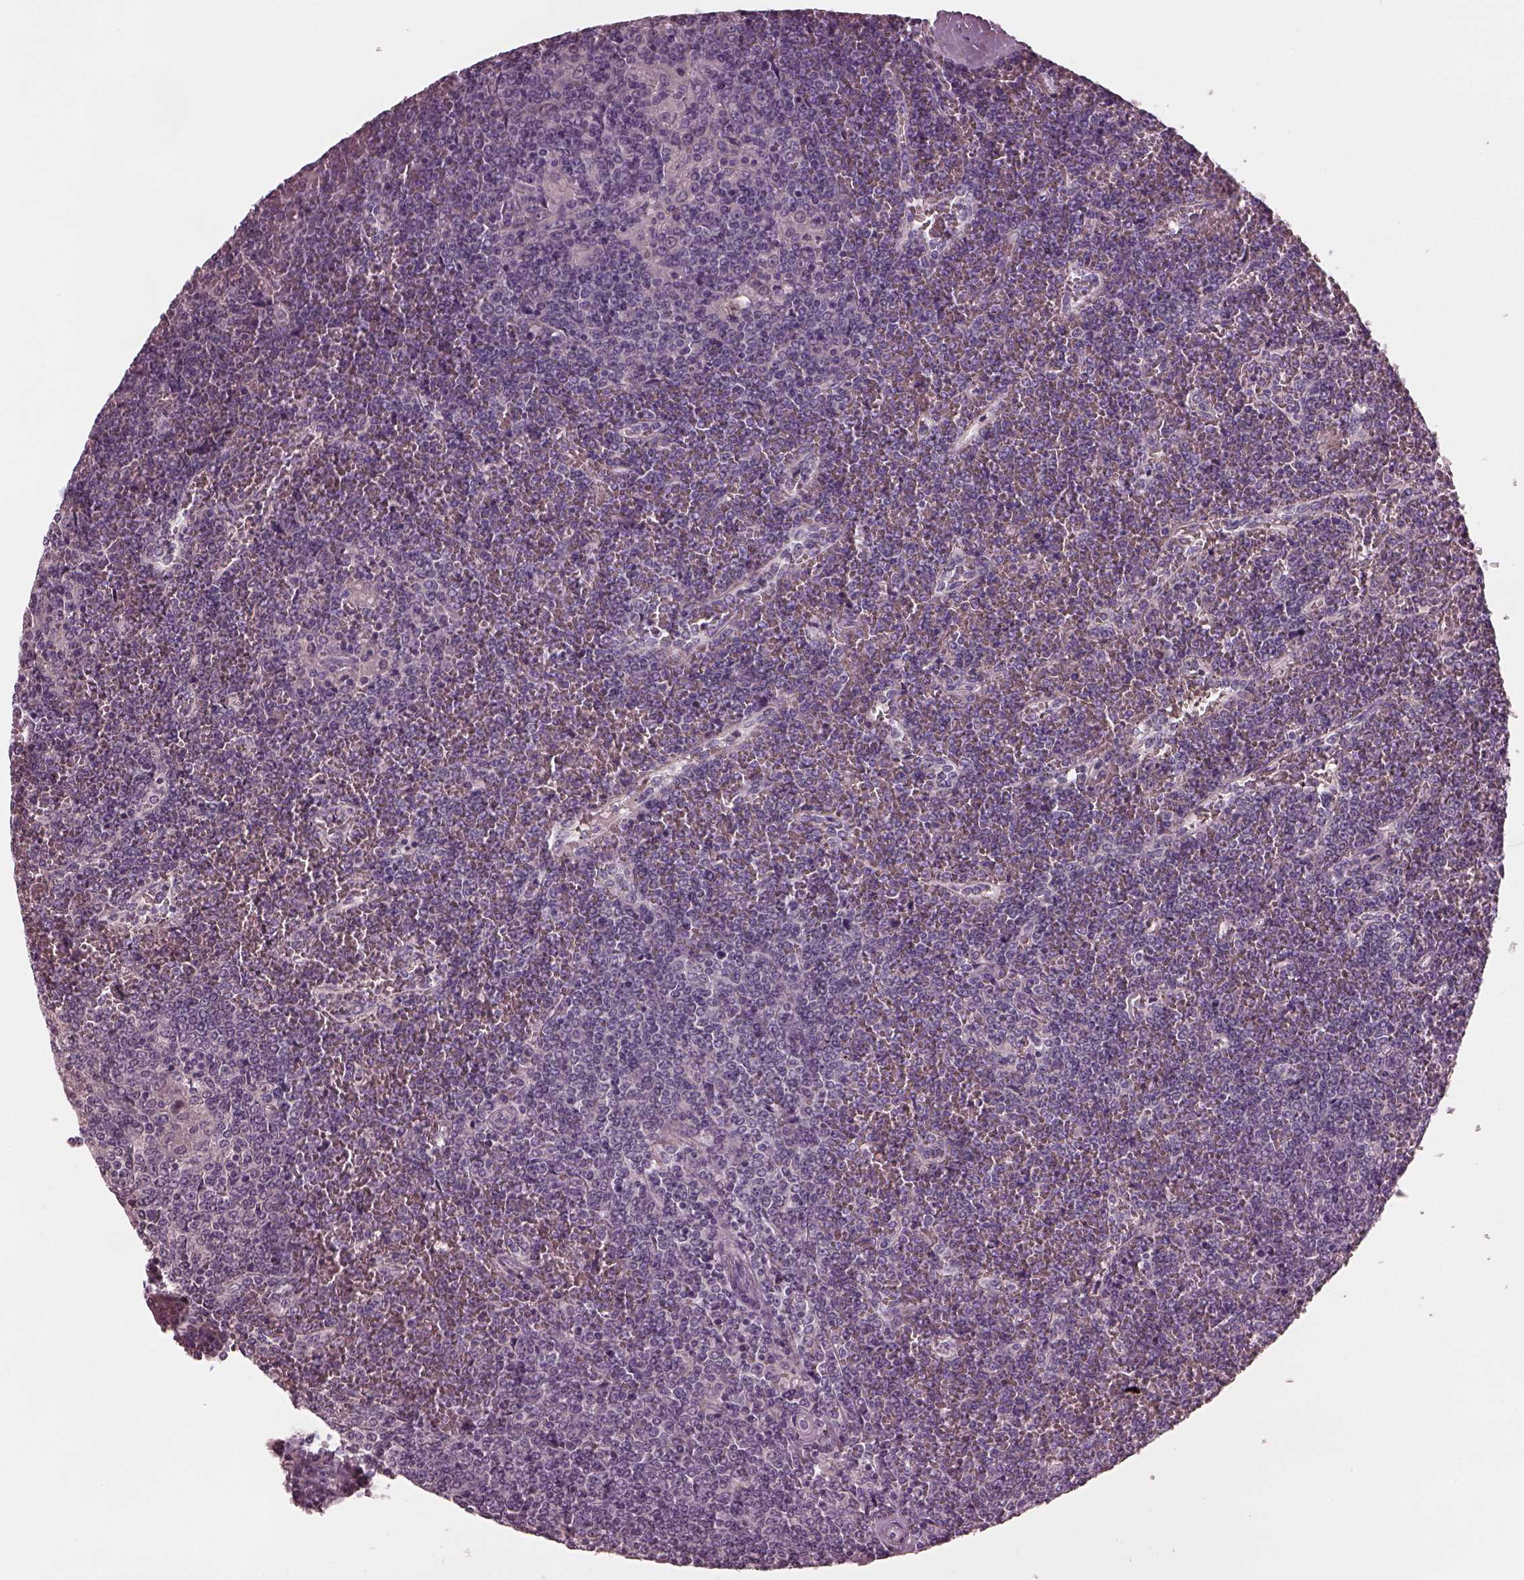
{"staining": {"intensity": "negative", "quantity": "none", "location": "none"}, "tissue": "lymphoma", "cell_type": "Tumor cells", "image_type": "cancer", "snomed": [{"axis": "morphology", "description": "Malignant lymphoma, non-Hodgkin's type, Low grade"}, {"axis": "topography", "description": "Spleen"}], "caption": "Immunohistochemical staining of human low-grade malignant lymphoma, non-Hodgkin's type shows no significant positivity in tumor cells. (DAB (3,3'-diaminobenzidine) immunohistochemistry (IHC) with hematoxylin counter stain).", "gene": "MIA", "patient": {"sex": "female", "age": 19}}